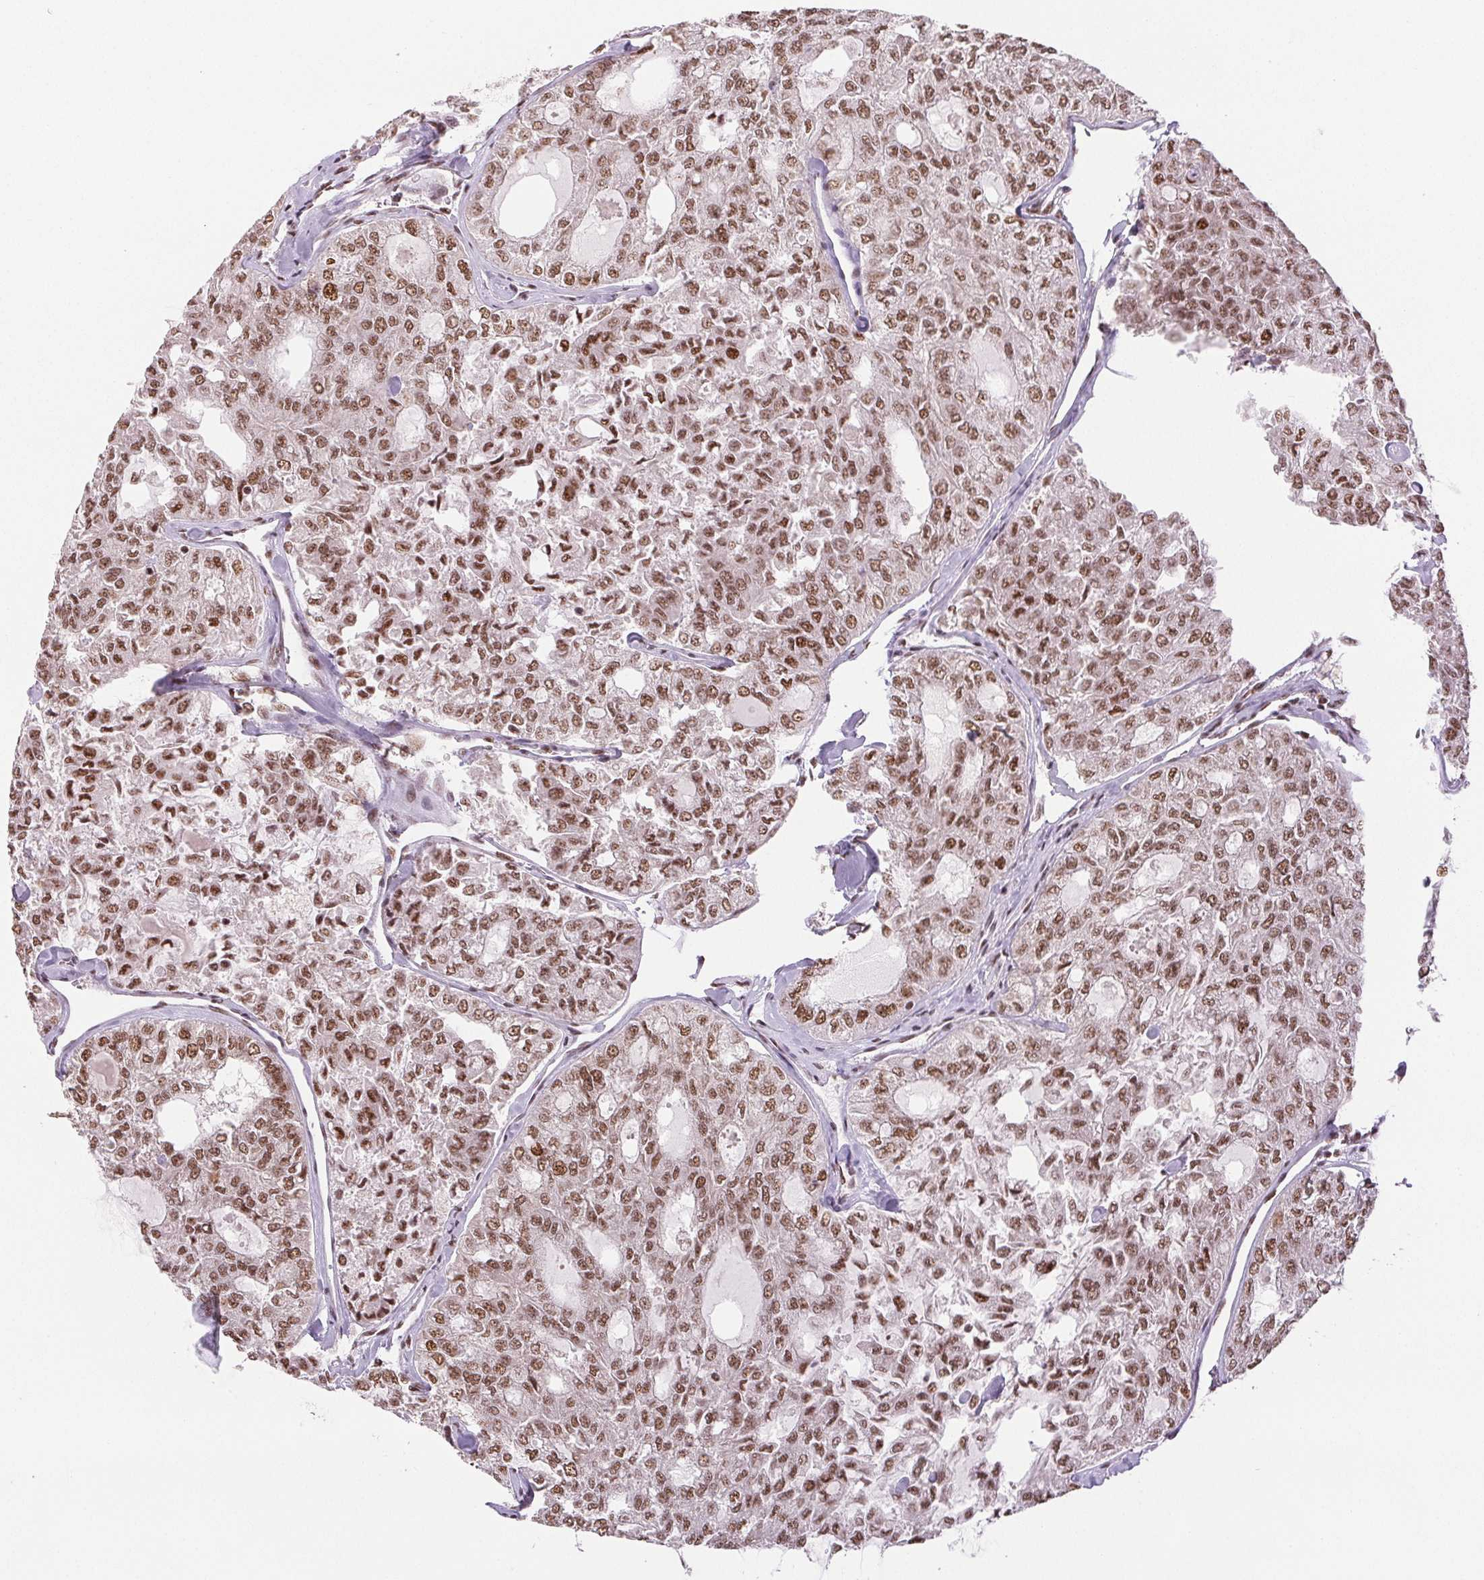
{"staining": {"intensity": "moderate", "quantity": ">75%", "location": "nuclear"}, "tissue": "thyroid cancer", "cell_type": "Tumor cells", "image_type": "cancer", "snomed": [{"axis": "morphology", "description": "Follicular adenoma carcinoma, NOS"}, {"axis": "topography", "description": "Thyroid gland"}], "caption": "Immunohistochemical staining of human follicular adenoma carcinoma (thyroid) demonstrates medium levels of moderate nuclear protein positivity in about >75% of tumor cells. Nuclei are stained in blue.", "gene": "IK", "patient": {"sex": "male", "age": 75}}